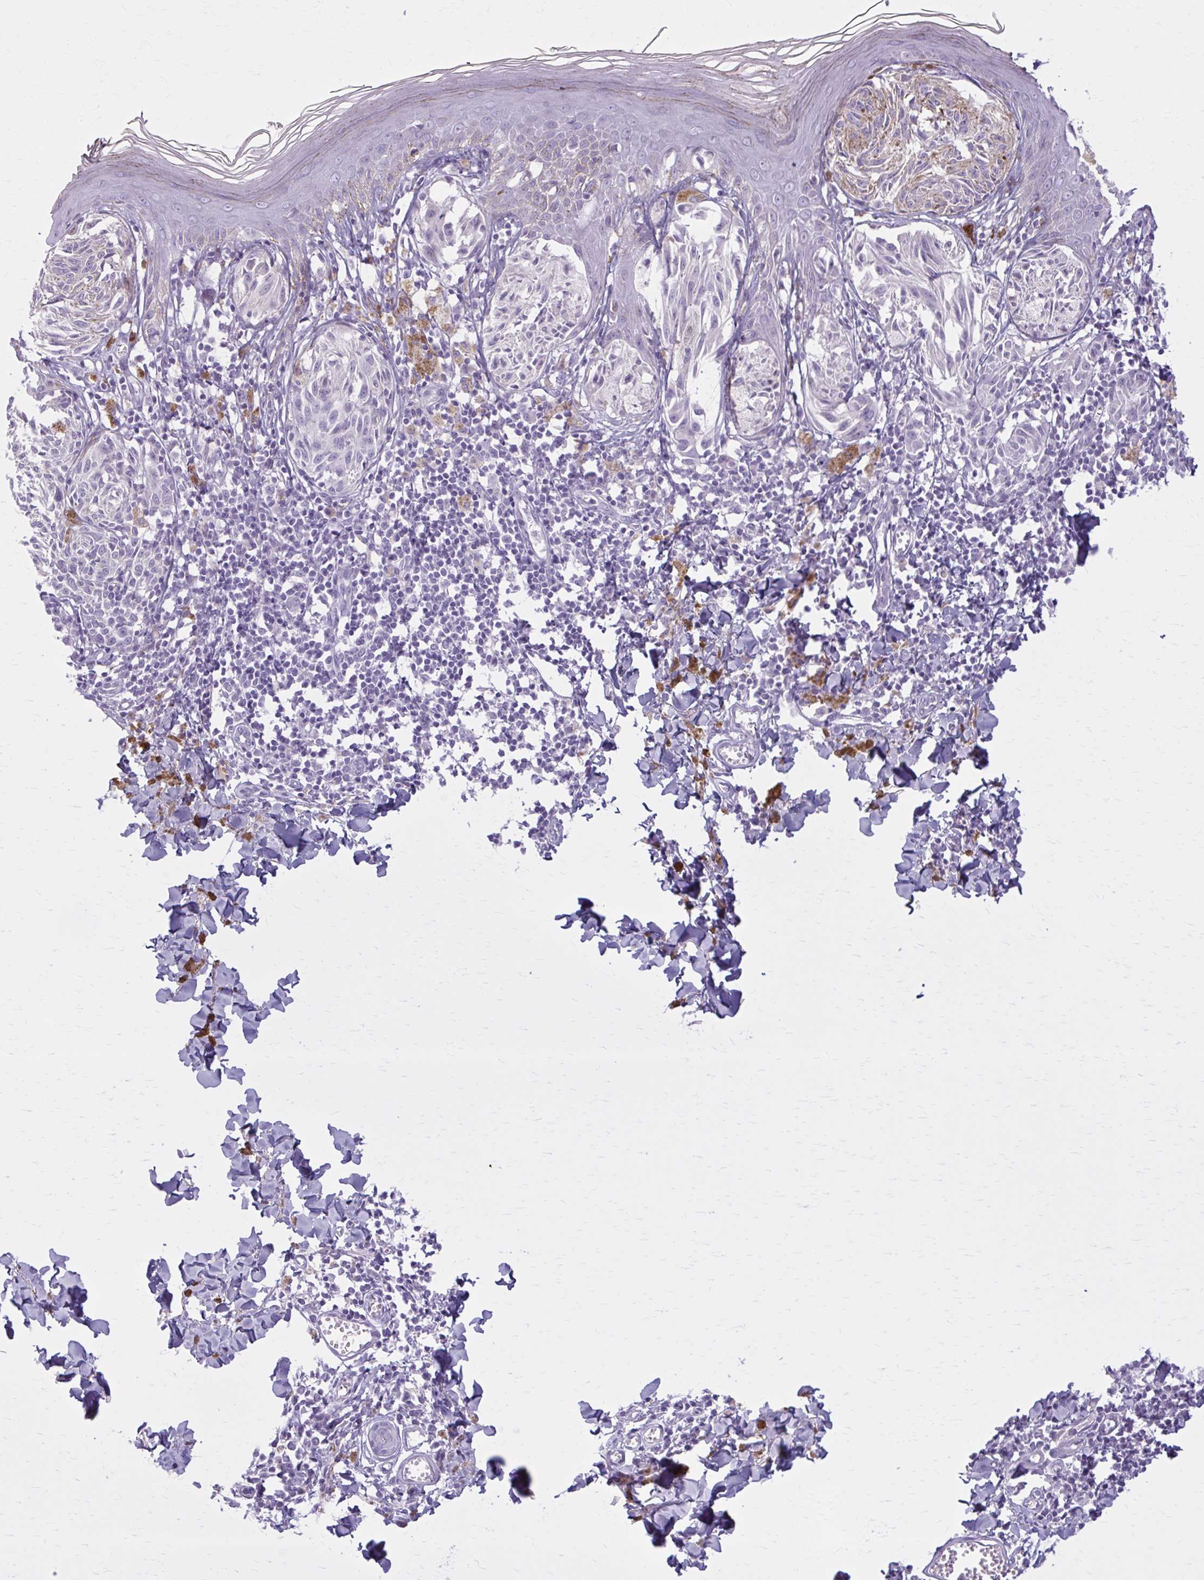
{"staining": {"intensity": "negative", "quantity": "none", "location": "none"}, "tissue": "melanoma", "cell_type": "Tumor cells", "image_type": "cancer", "snomed": [{"axis": "morphology", "description": "Malignant melanoma, NOS"}, {"axis": "topography", "description": "Skin"}], "caption": "An image of melanoma stained for a protein reveals no brown staining in tumor cells. (DAB immunohistochemistry, high magnification).", "gene": "OR4B1", "patient": {"sex": "female", "age": 38}}